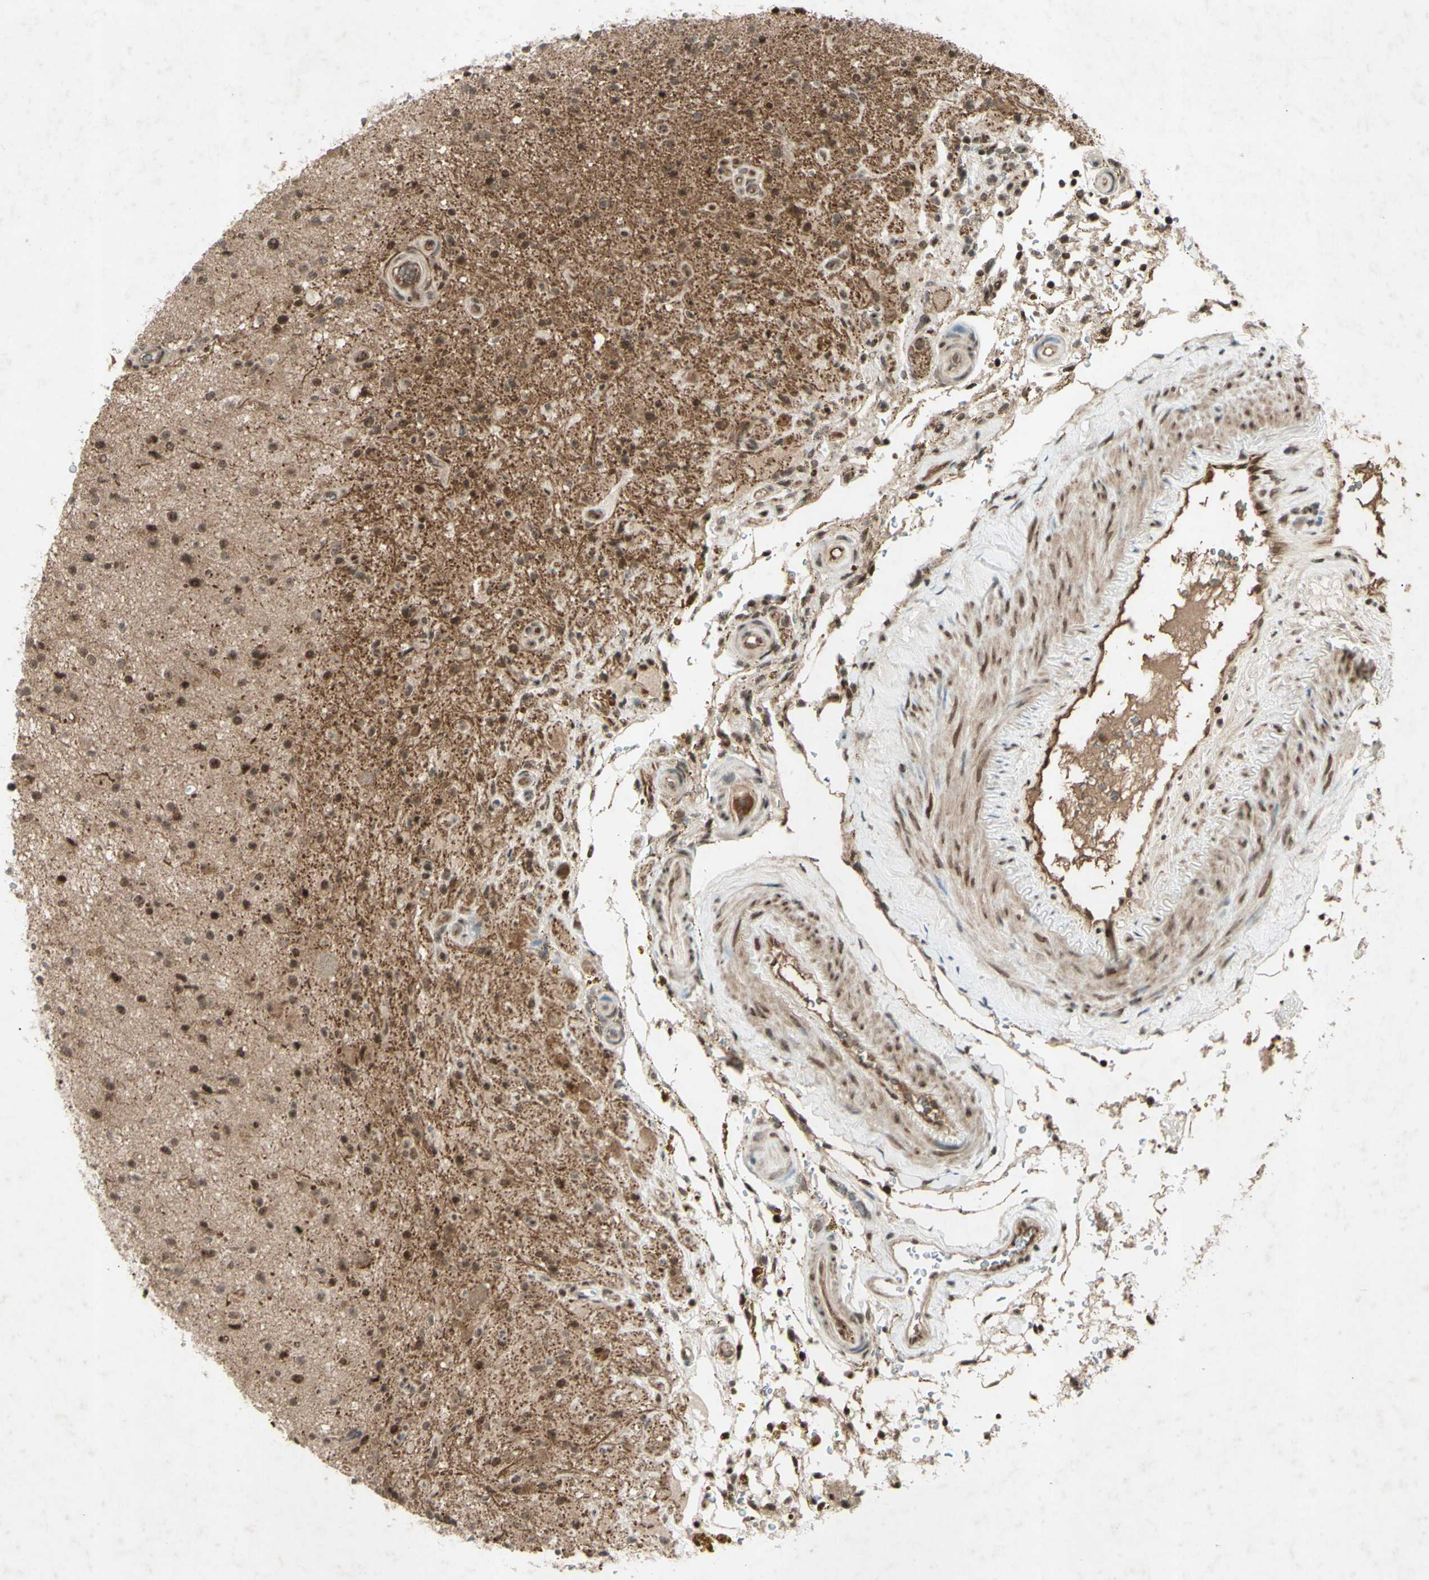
{"staining": {"intensity": "moderate", "quantity": ">75%", "location": "nuclear"}, "tissue": "glioma", "cell_type": "Tumor cells", "image_type": "cancer", "snomed": [{"axis": "morphology", "description": "Glioma, malignant, High grade"}, {"axis": "topography", "description": "Brain"}], "caption": "Immunohistochemical staining of glioma exhibits medium levels of moderate nuclear protein staining in about >75% of tumor cells.", "gene": "SNW1", "patient": {"sex": "male", "age": 33}}